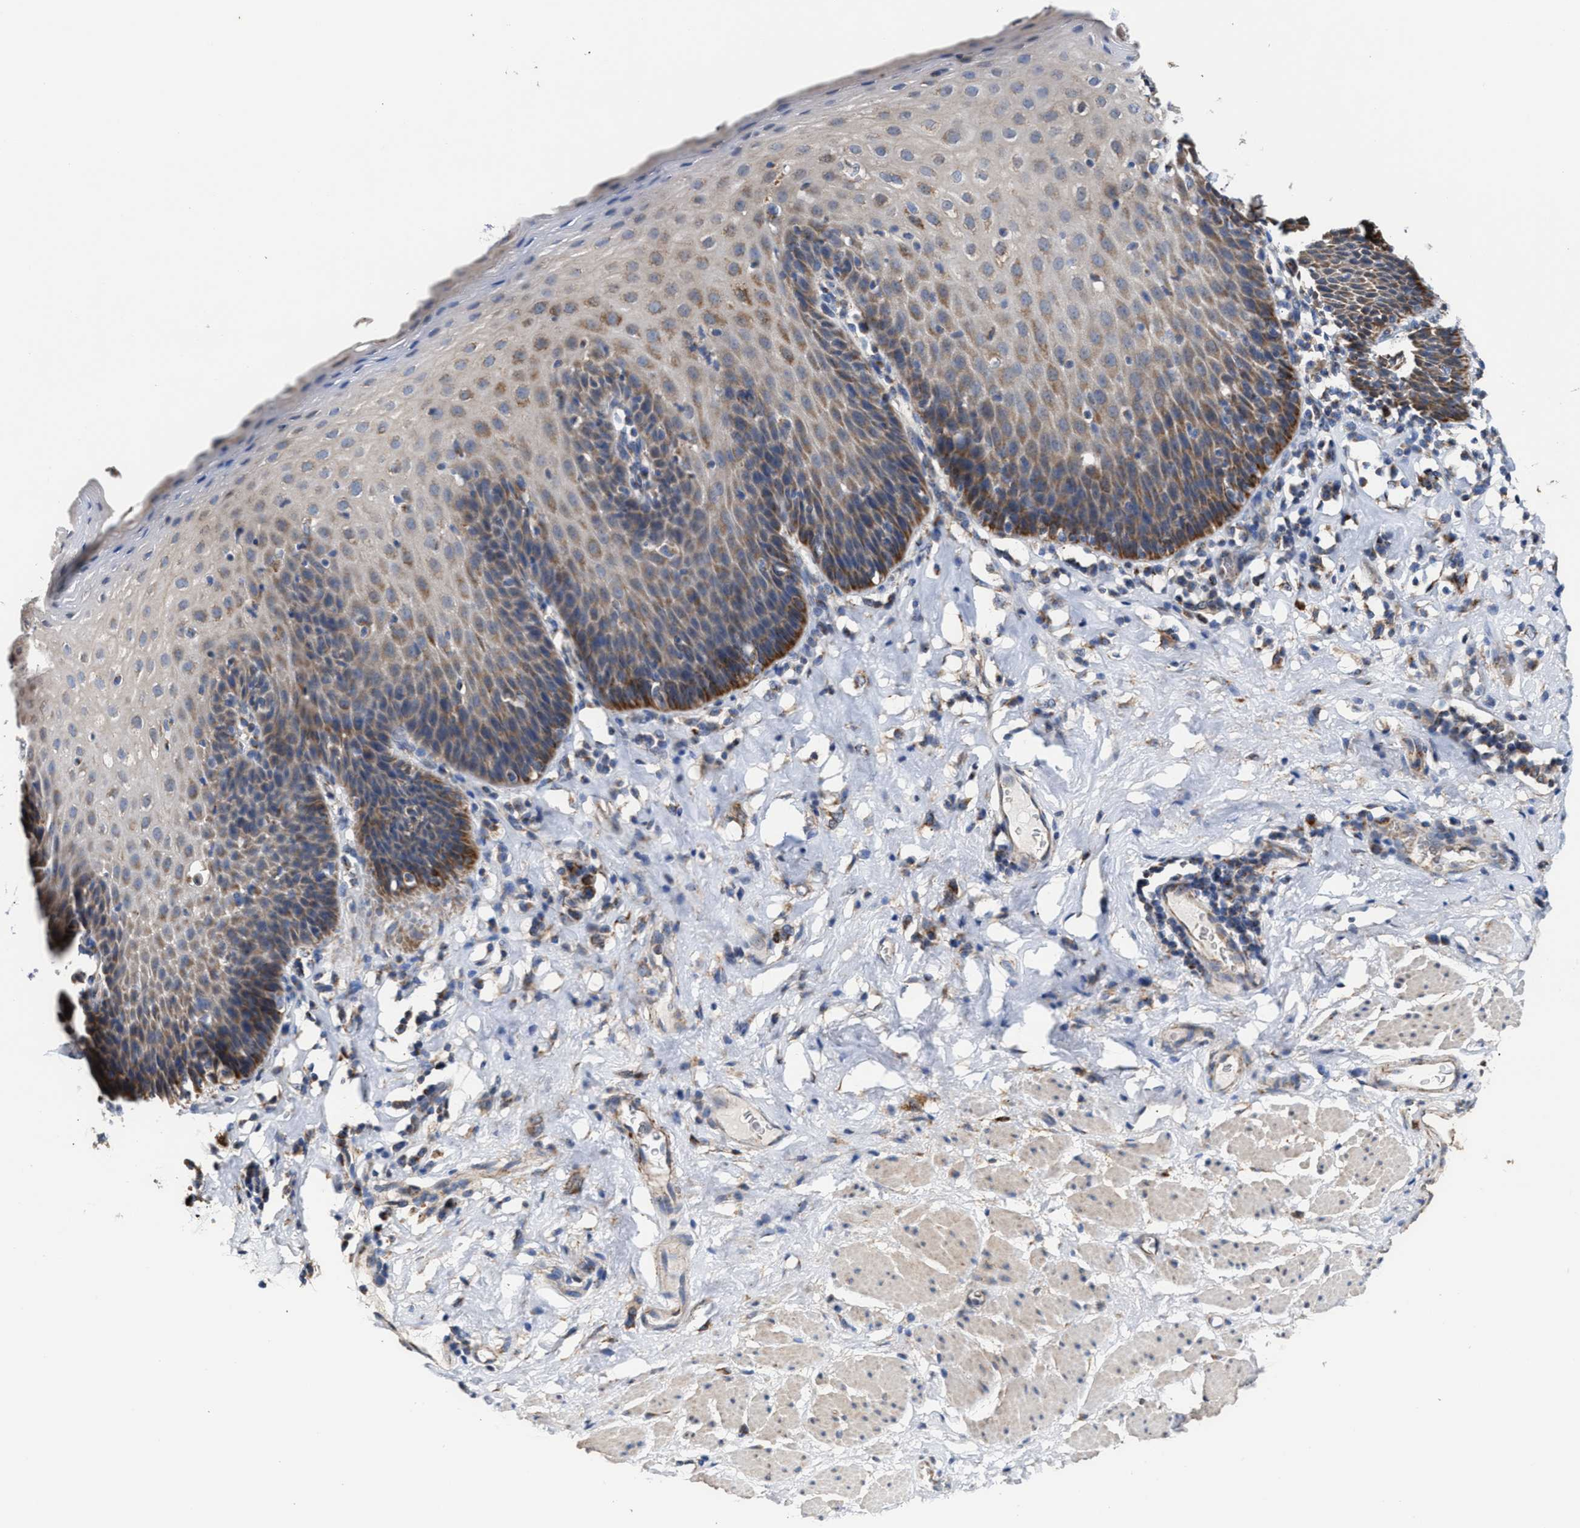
{"staining": {"intensity": "strong", "quantity": "25%-75%", "location": "cytoplasmic/membranous"}, "tissue": "esophagus", "cell_type": "Squamous epithelial cells", "image_type": "normal", "snomed": [{"axis": "morphology", "description": "Normal tissue, NOS"}, {"axis": "topography", "description": "Esophagus"}], "caption": "Protein expression analysis of unremarkable esophagus demonstrates strong cytoplasmic/membranous staining in about 25%-75% of squamous epithelial cells.", "gene": "MECR", "patient": {"sex": "female", "age": 61}}